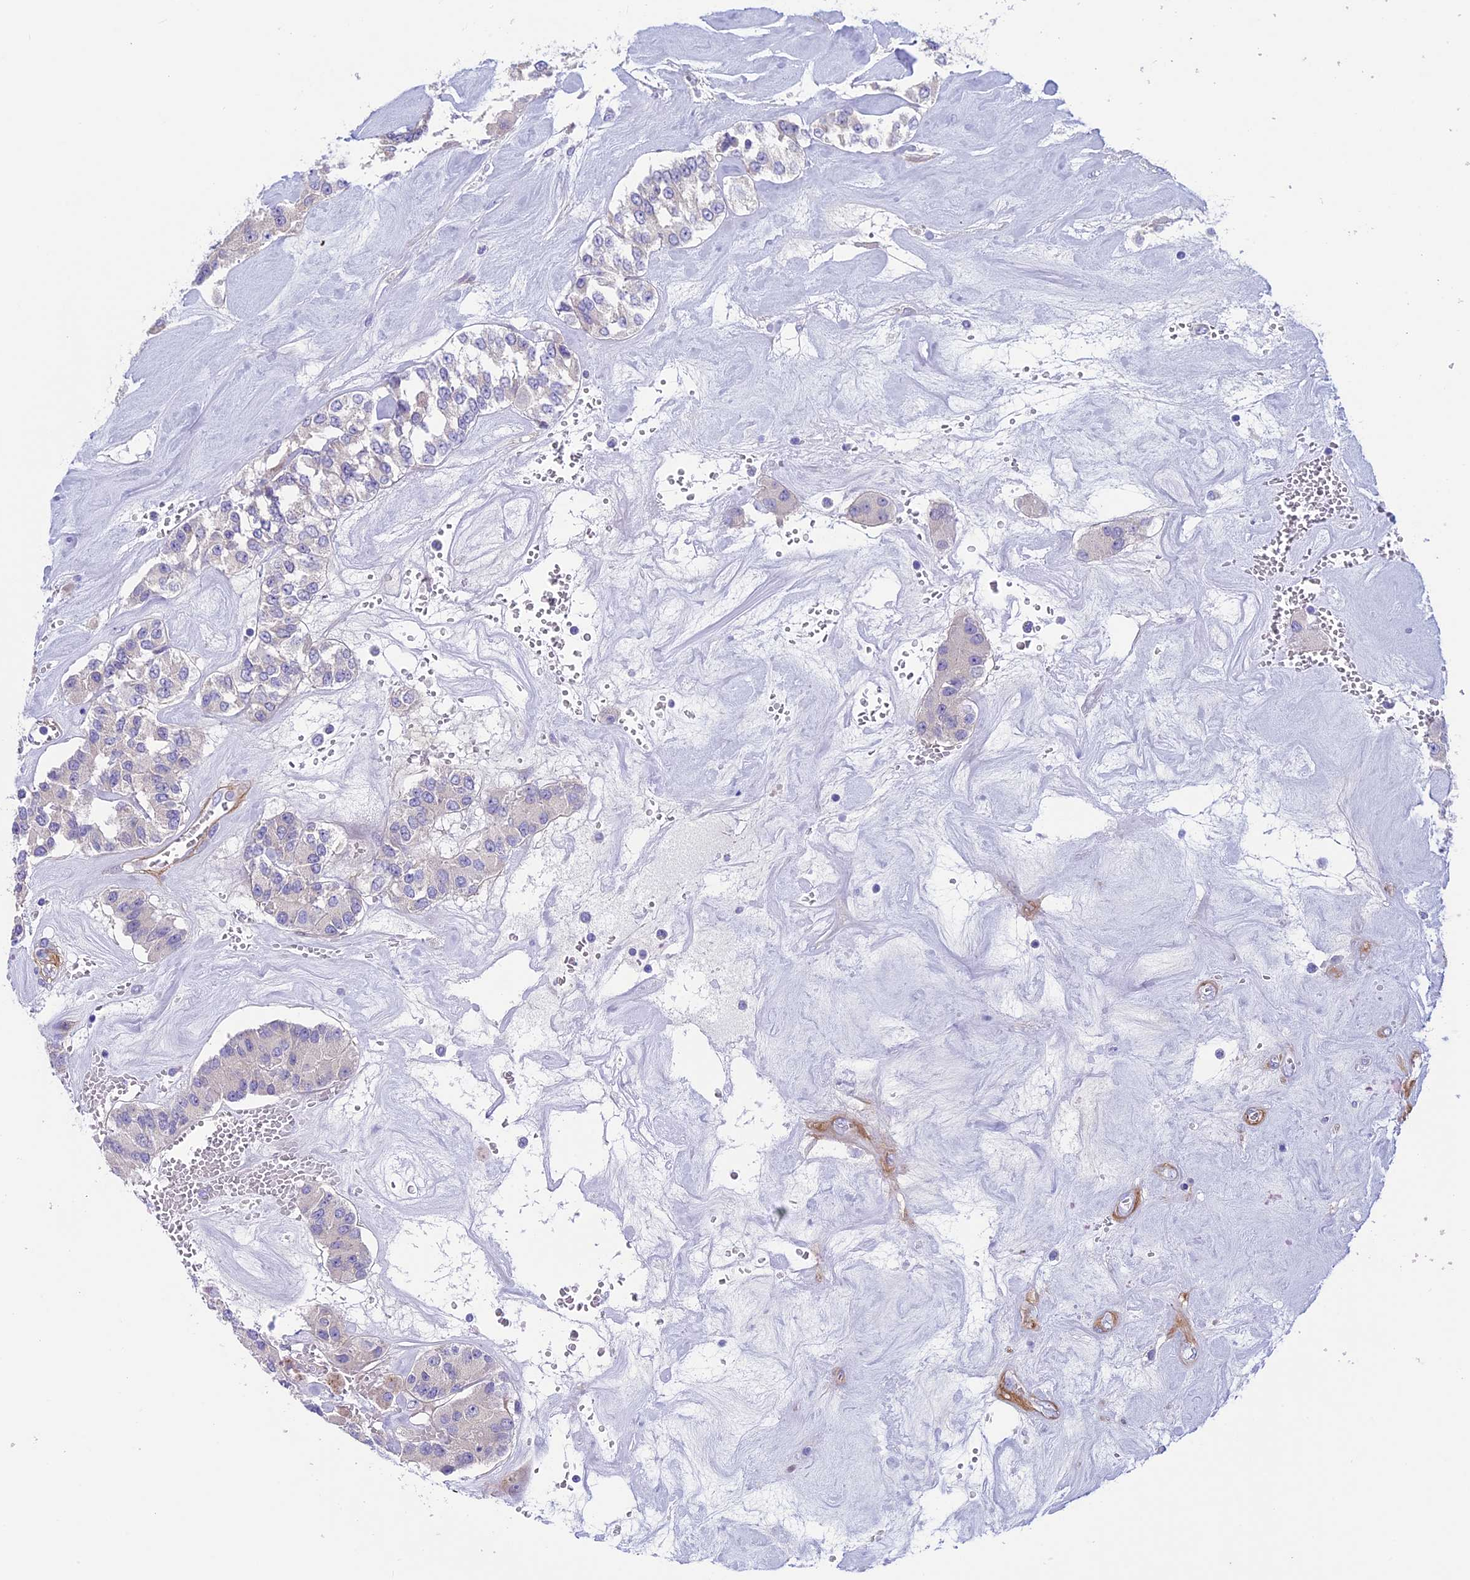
{"staining": {"intensity": "negative", "quantity": "none", "location": "none"}, "tissue": "carcinoid", "cell_type": "Tumor cells", "image_type": "cancer", "snomed": [{"axis": "morphology", "description": "Carcinoid, malignant, NOS"}, {"axis": "topography", "description": "Pancreas"}], "caption": "Tumor cells are negative for protein expression in human carcinoid.", "gene": "LOXL1", "patient": {"sex": "male", "age": 41}}